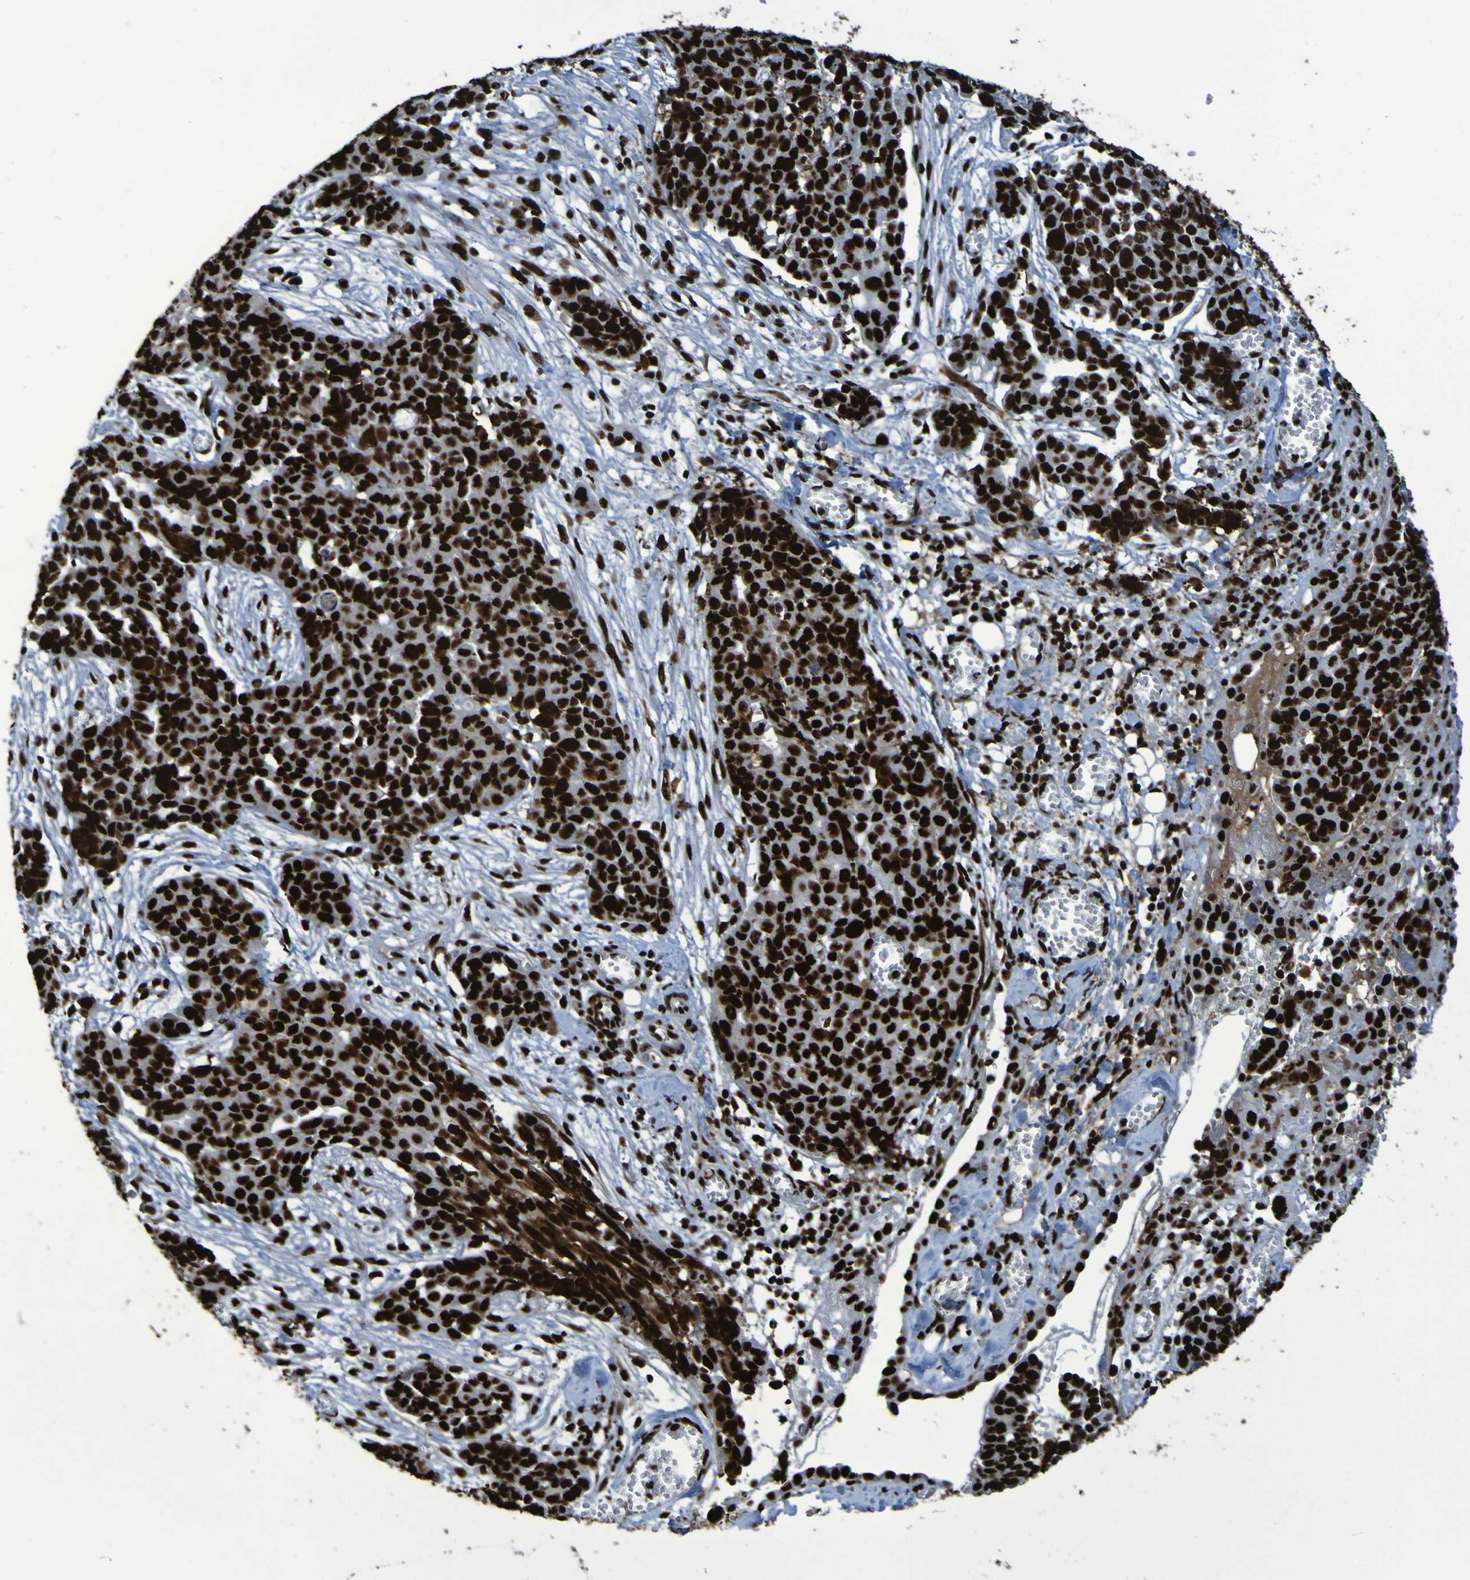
{"staining": {"intensity": "strong", "quantity": ">75%", "location": "nuclear"}, "tissue": "ovarian cancer", "cell_type": "Tumor cells", "image_type": "cancer", "snomed": [{"axis": "morphology", "description": "Cystadenocarcinoma, serous, NOS"}, {"axis": "topography", "description": "Soft tissue"}, {"axis": "topography", "description": "Ovary"}], "caption": "DAB immunohistochemical staining of ovarian cancer displays strong nuclear protein expression in about >75% of tumor cells. The staining was performed using DAB to visualize the protein expression in brown, while the nuclei were stained in blue with hematoxylin (Magnification: 20x).", "gene": "NPM1", "patient": {"sex": "female", "age": 57}}